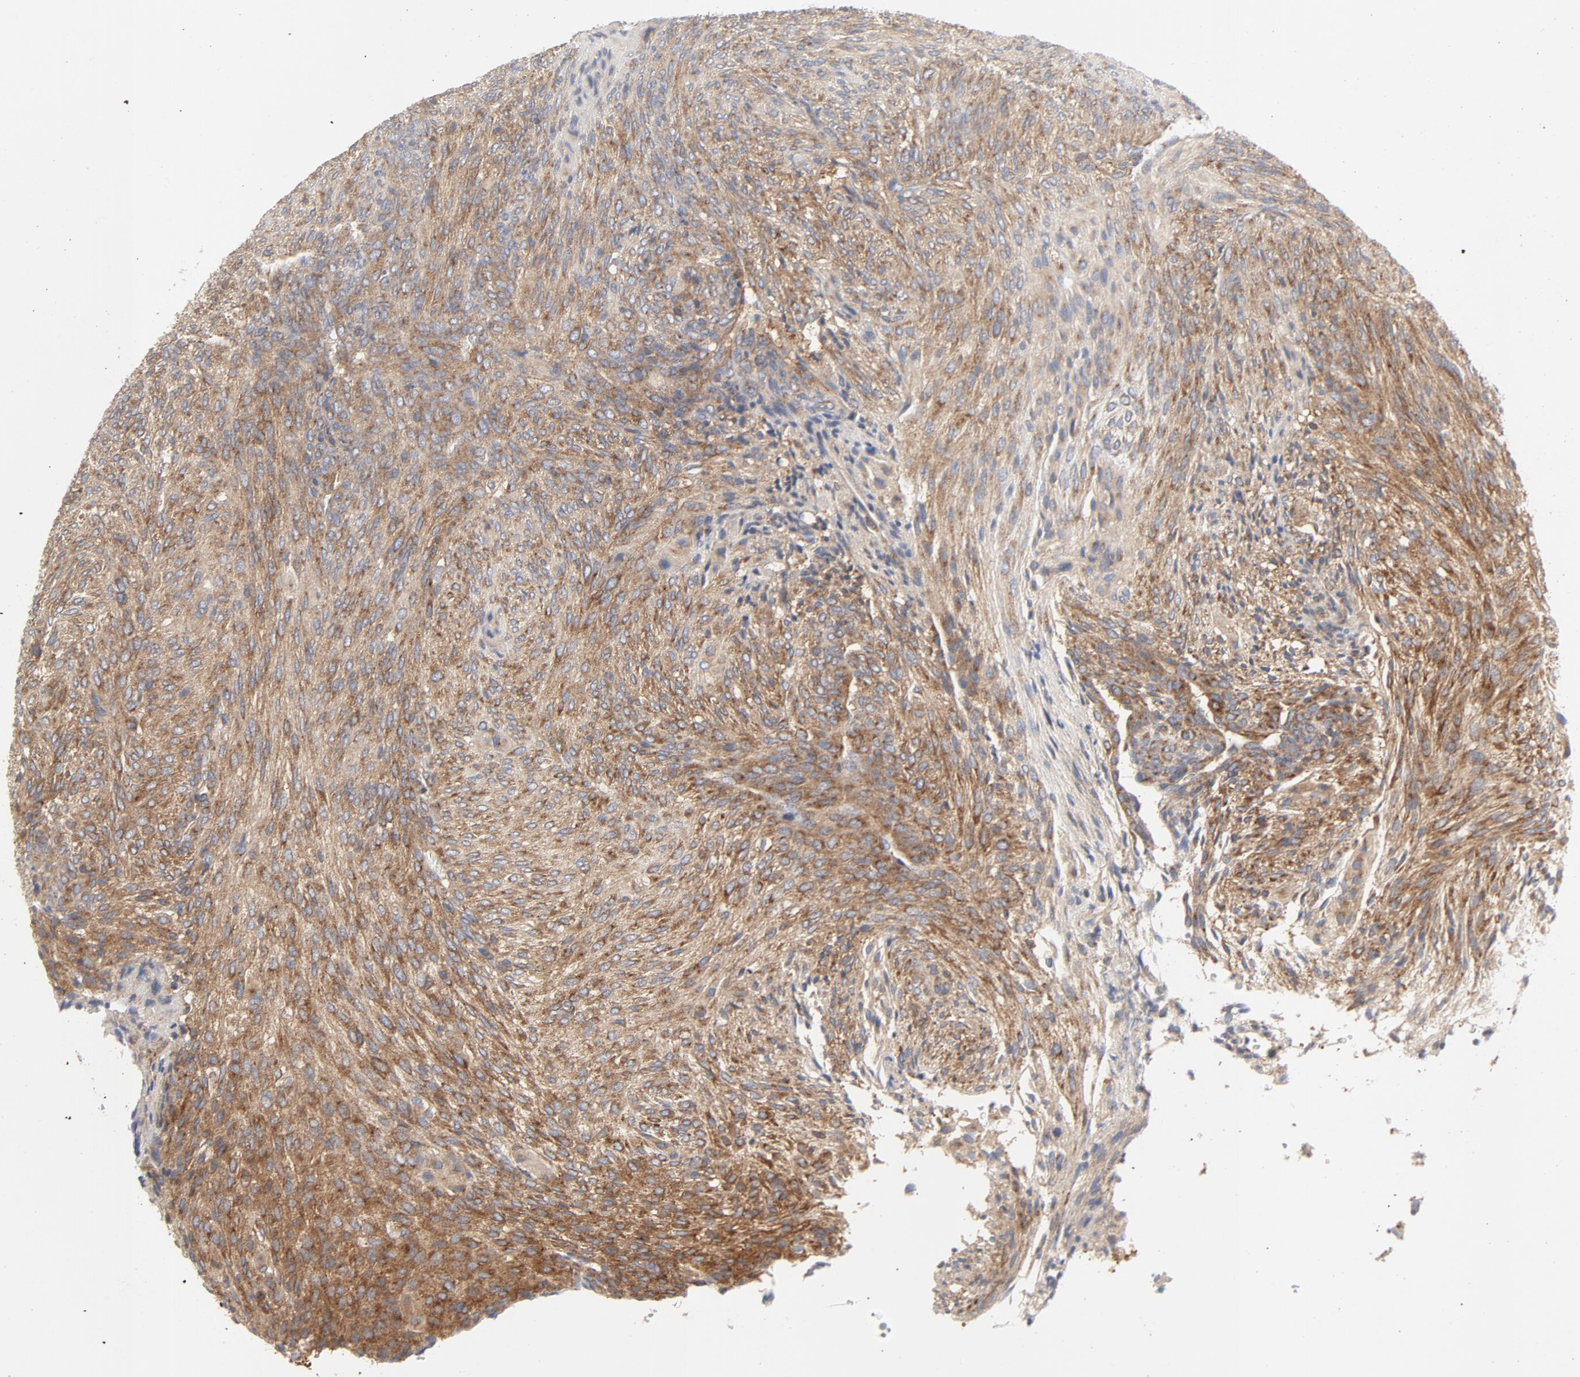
{"staining": {"intensity": "moderate", "quantity": ">75%", "location": "cytoplasmic/membranous"}, "tissue": "glioma", "cell_type": "Tumor cells", "image_type": "cancer", "snomed": [{"axis": "morphology", "description": "Glioma, malignant, High grade"}, {"axis": "topography", "description": "Cerebral cortex"}], "caption": "Immunohistochemical staining of human malignant high-grade glioma demonstrates medium levels of moderate cytoplasmic/membranous protein staining in about >75% of tumor cells.", "gene": "RABEP1", "patient": {"sex": "female", "age": 55}}